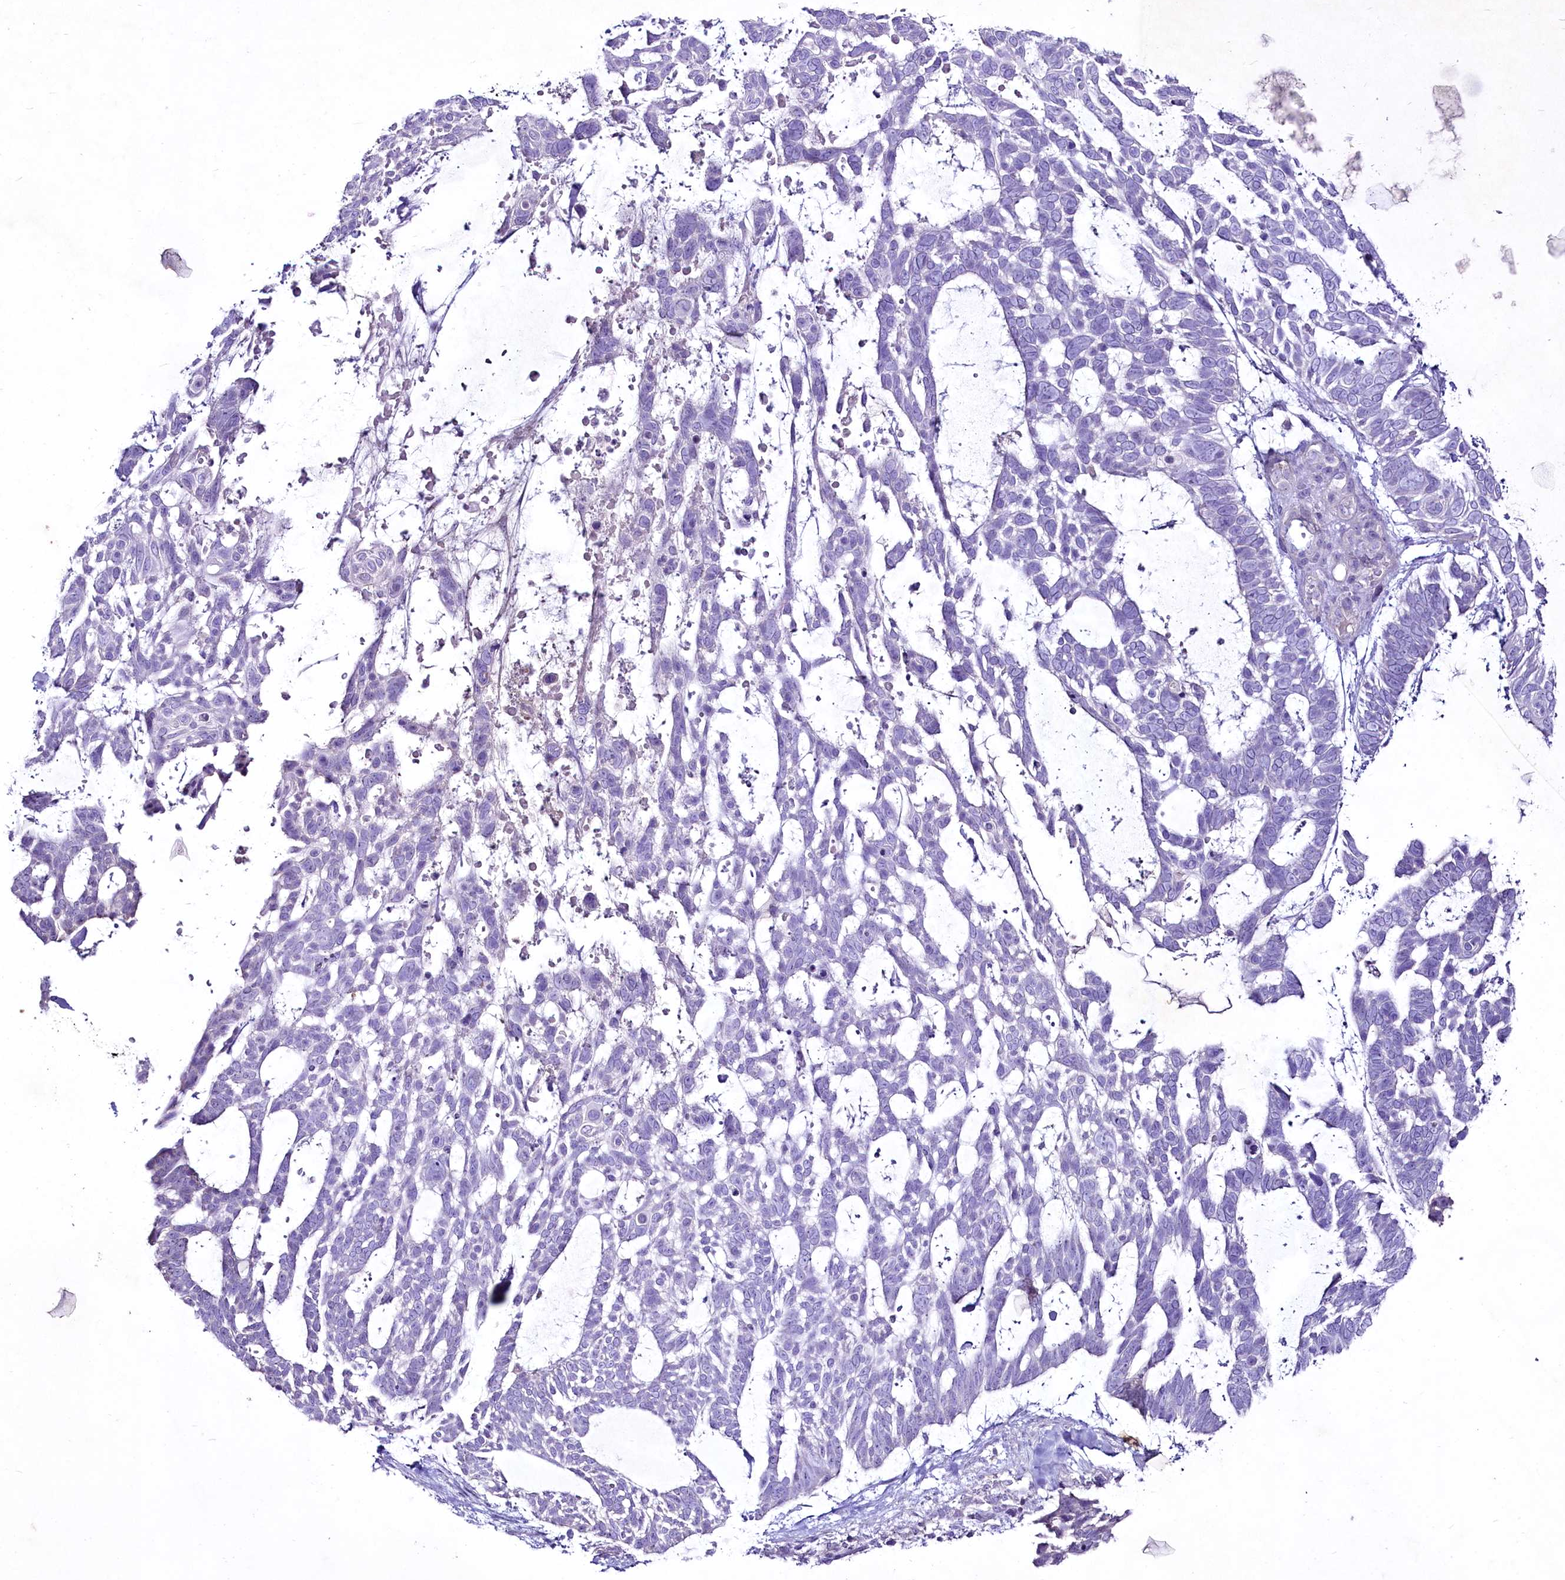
{"staining": {"intensity": "negative", "quantity": "none", "location": "none"}, "tissue": "skin cancer", "cell_type": "Tumor cells", "image_type": "cancer", "snomed": [{"axis": "morphology", "description": "Basal cell carcinoma"}, {"axis": "topography", "description": "Skin"}], "caption": "Skin cancer was stained to show a protein in brown. There is no significant staining in tumor cells.", "gene": "FAM209B", "patient": {"sex": "male", "age": 88}}